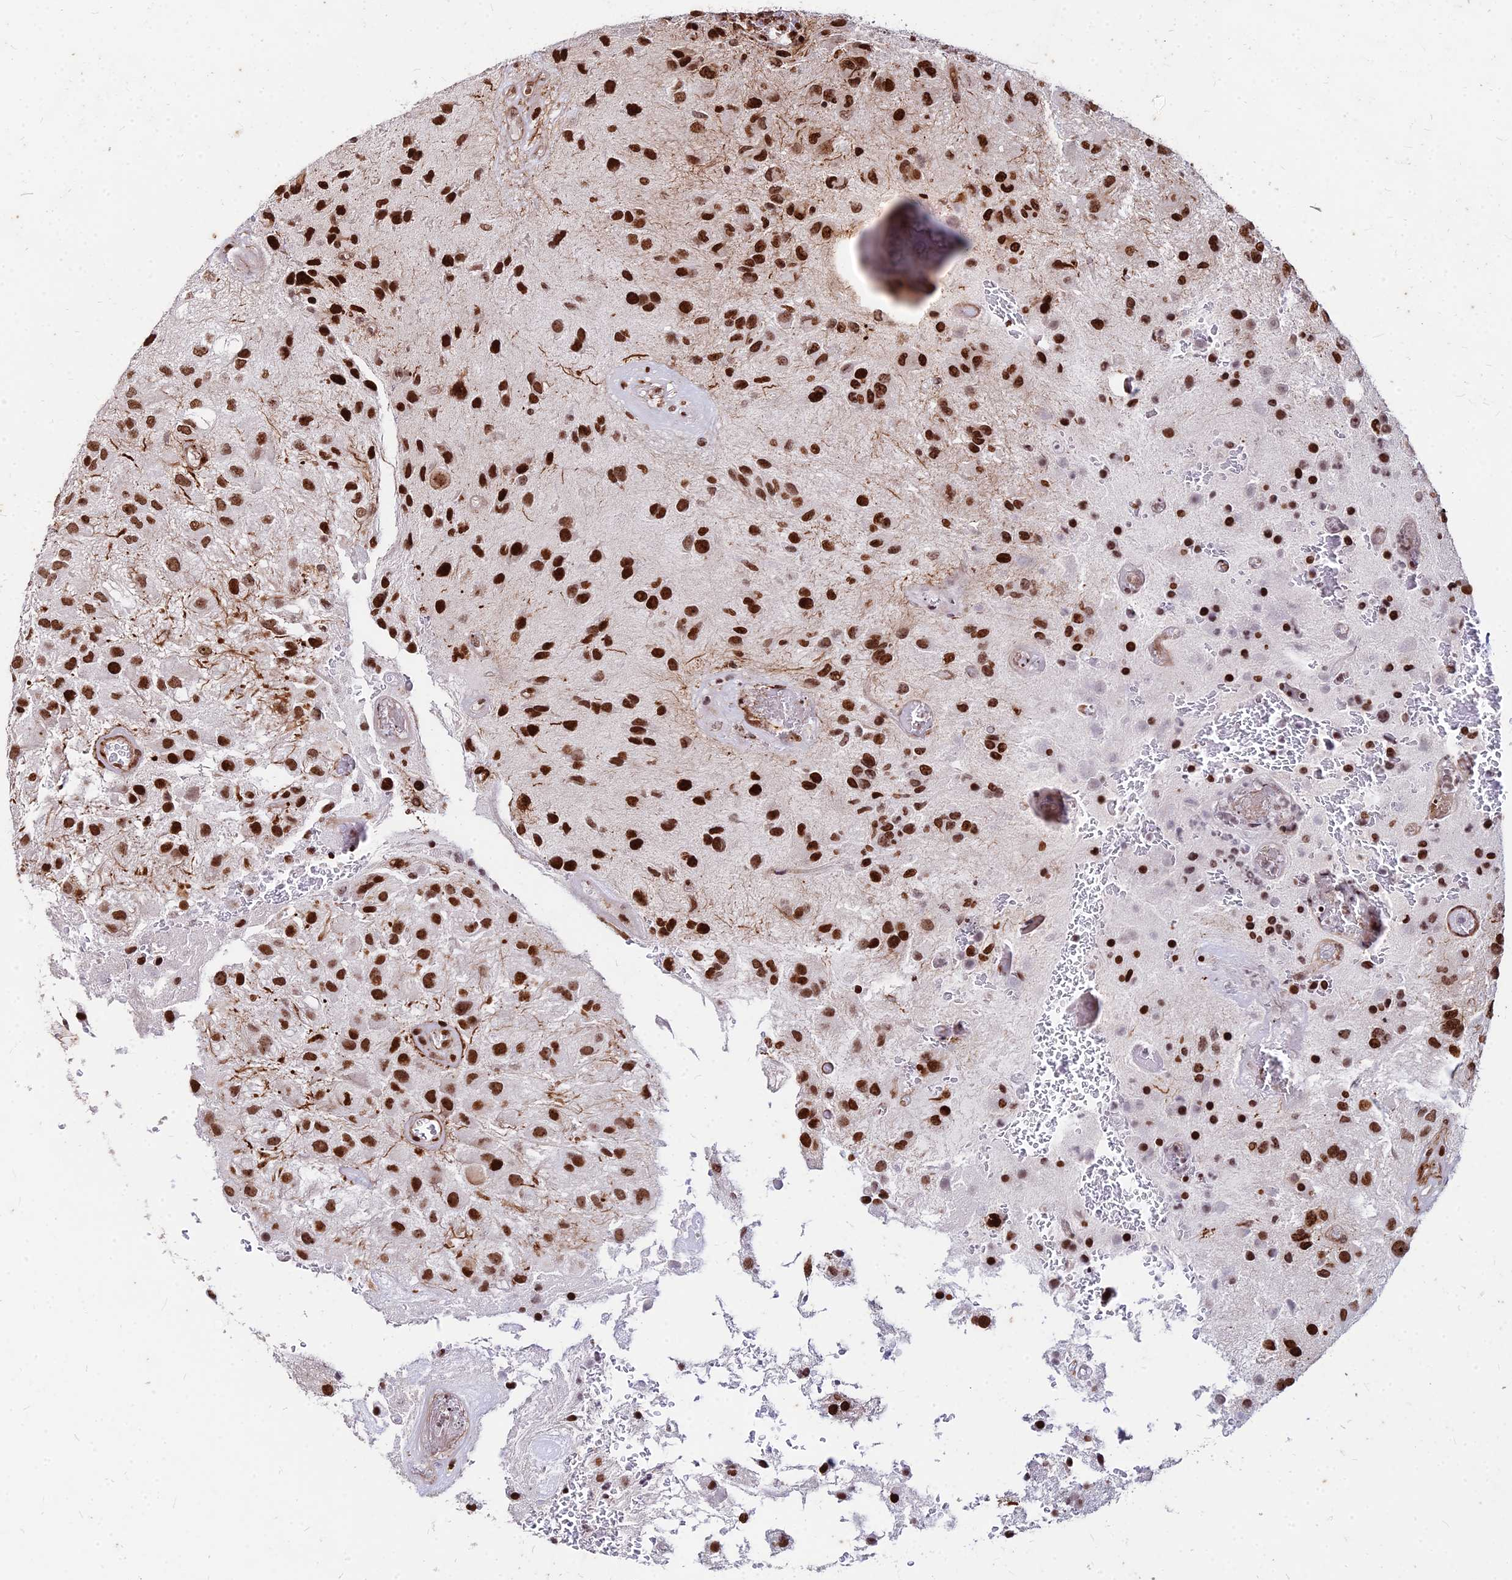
{"staining": {"intensity": "strong", "quantity": ">75%", "location": "nuclear"}, "tissue": "glioma", "cell_type": "Tumor cells", "image_type": "cancer", "snomed": [{"axis": "morphology", "description": "Glioma, malignant, Low grade"}, {"axis": "topography", "description": "Brain"}], "caption": "This histopathology image exhibits malignant low-grade glioma stained with IHC to label a protein in brown. The nuclear of tumor cells show strong positivity for the protein. Nuclei are counter-stained blue.", "gene": "NYAP2", "patient": {"sex": "male", "age": 66}}